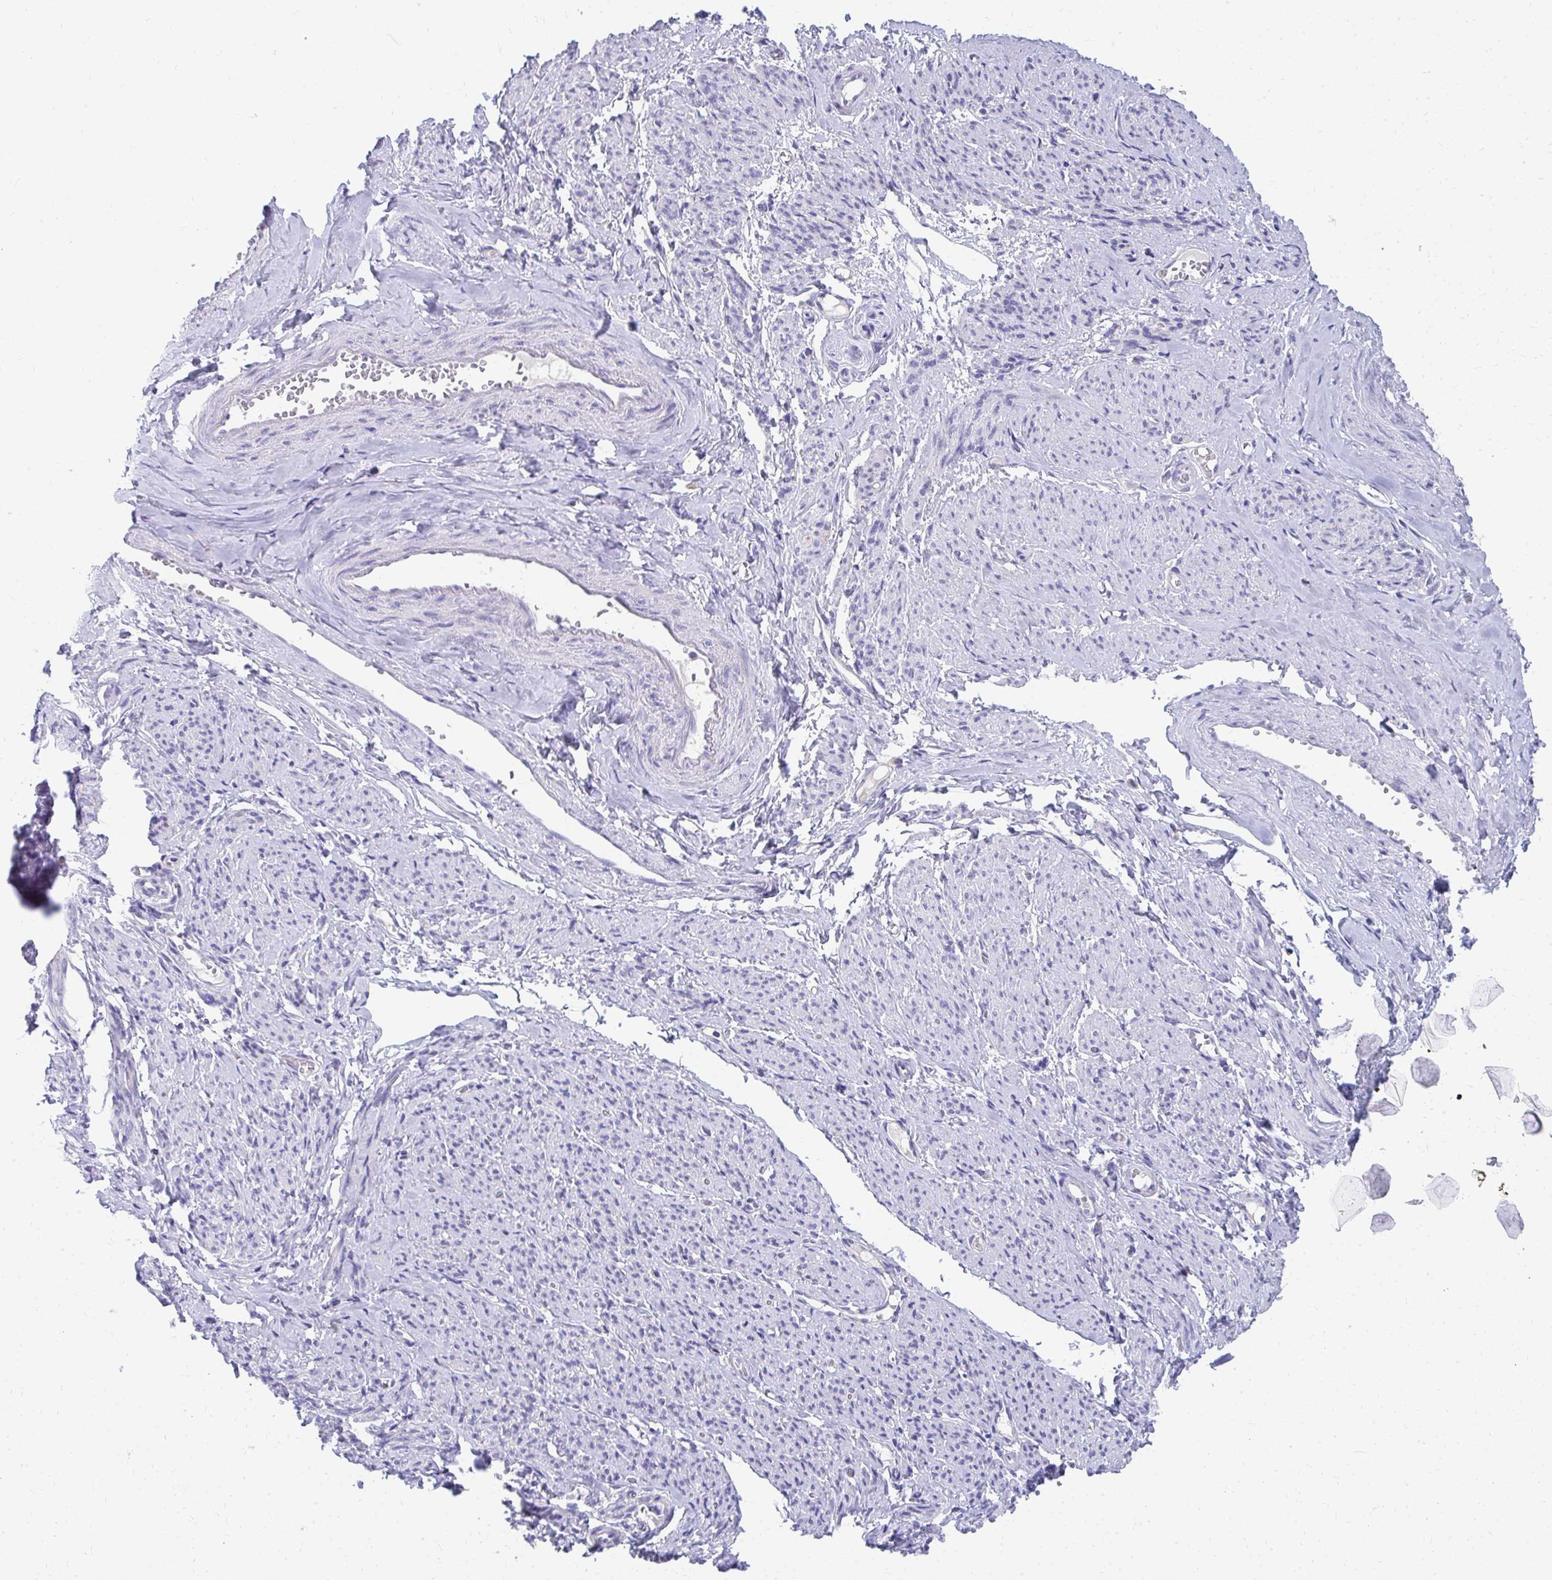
{"staining": {"intensity": "negative", "quantity": "none", "location": "none"}, "tissue": "smooth muscle", "cell_type": "Smooth muscle cells", "image_type": "normal", "snomed": [{"axis": "morphology", "description": "Normal tissue, NOS"}, {"axis": "topography", "description": "Smooth muscle"}], "caption": "An image of human smooth muscle is negative for staining in smooth muscle cells. (Stains: DAB (3,3'-diaminobenzidine) immunohistochemistry with hematoxylin counter stain, Microscopy: brightfield microscopy at high magnification).", "gene": "TMPRSS2", "patient": {"sex": "female", "age": 65}}